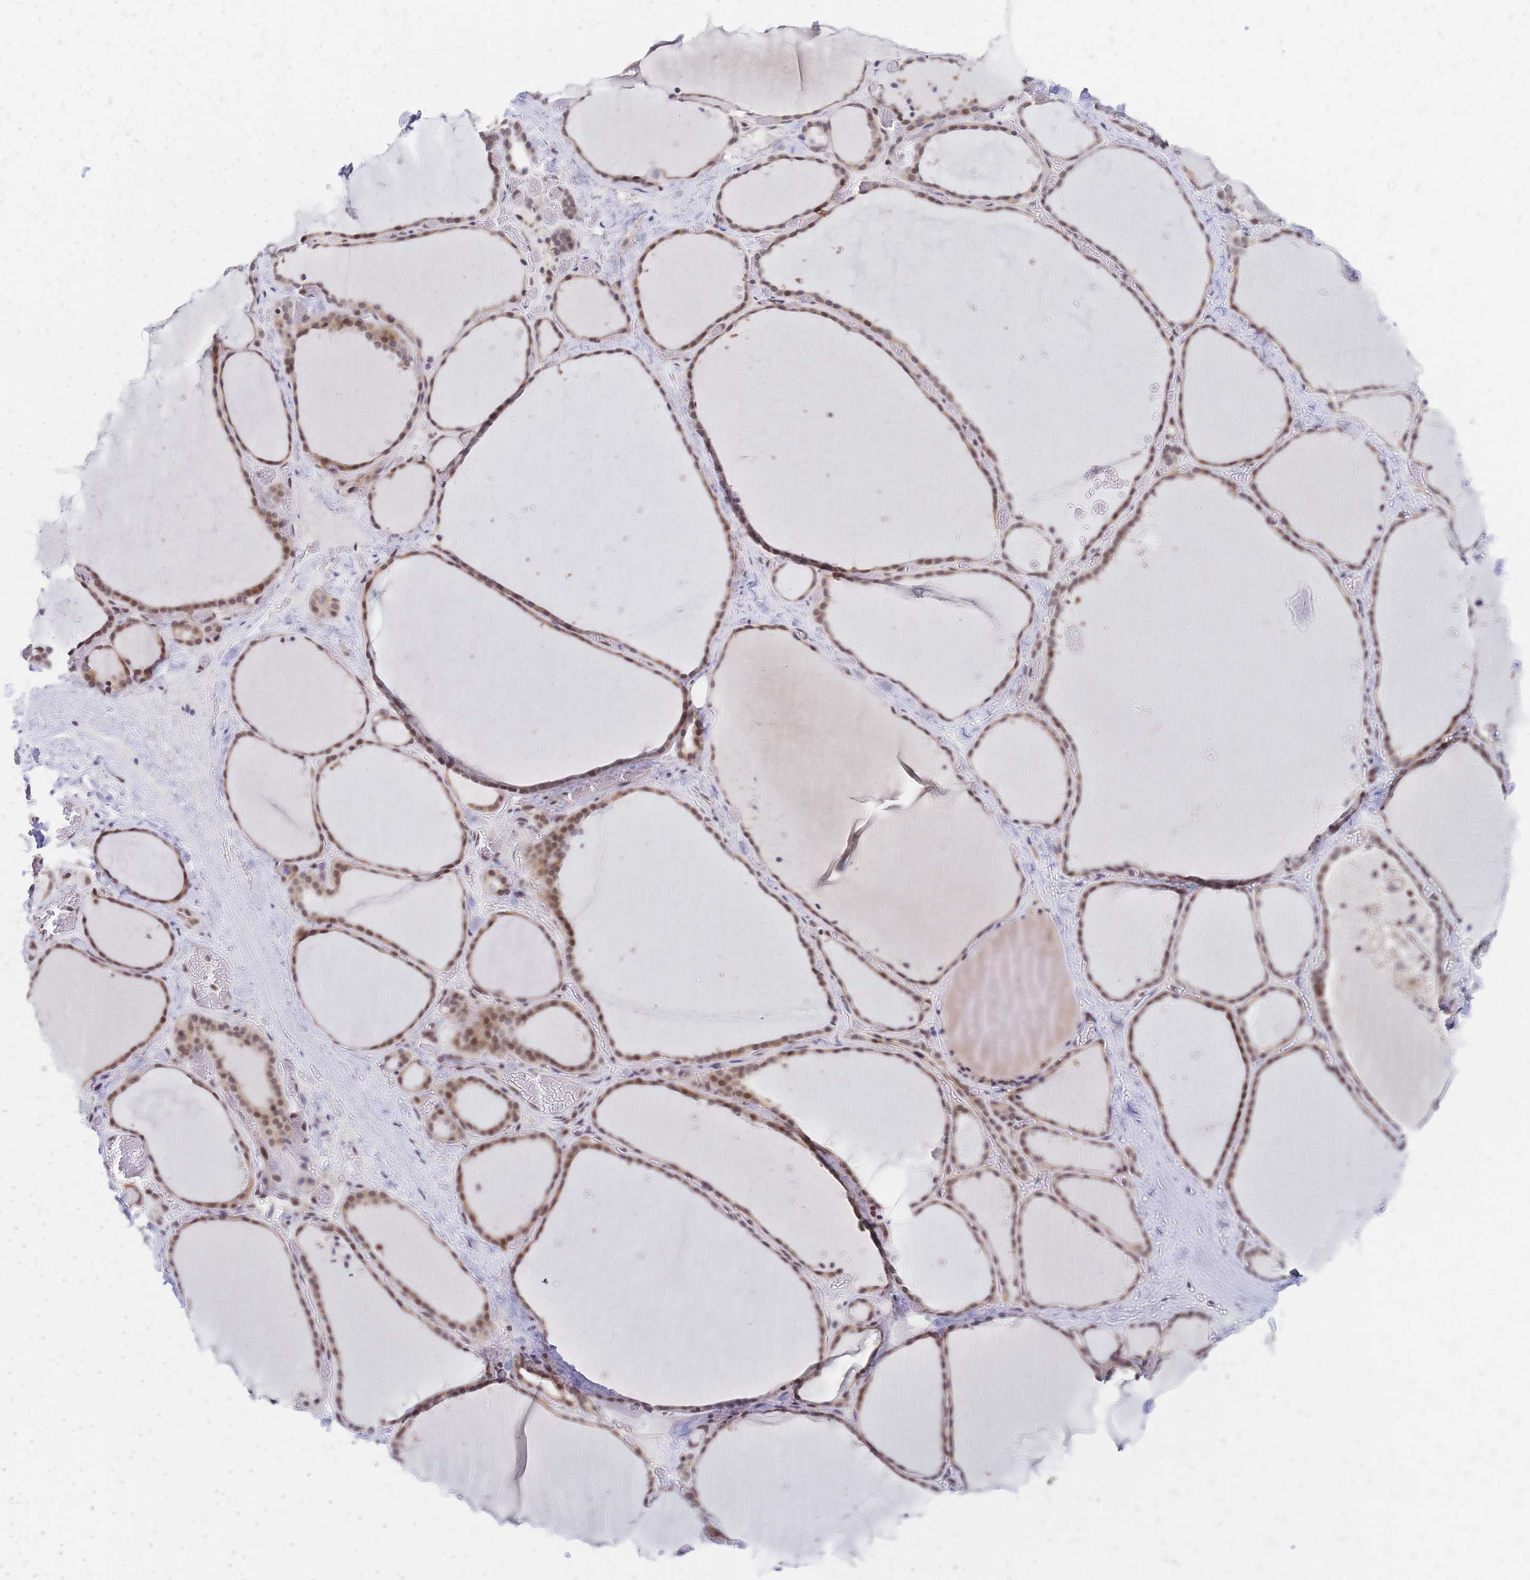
{"staining": {"intensity": "weak", "quantity": "25%-75%", "location": "cytoplasmic/membranous,nuclear"}, "tissue": "thyroid gland", "cell_type": "Glandular cells", "image_type": "normal", "snomed": [{"axis": "morphology", "description": "Normal tissue, NOS"}, {"axis": "topography", "description": "Thyroid gland"}], "caption": "Immunohistochemical staining of normal thyroid gland shows 25%-75% levels of weak cytoplasmic/membranous,nuclear protein expression in about 25%-75% of glandular cells.", "gene": "CBX7", "patient": {"sex": "female", "age": 36}}